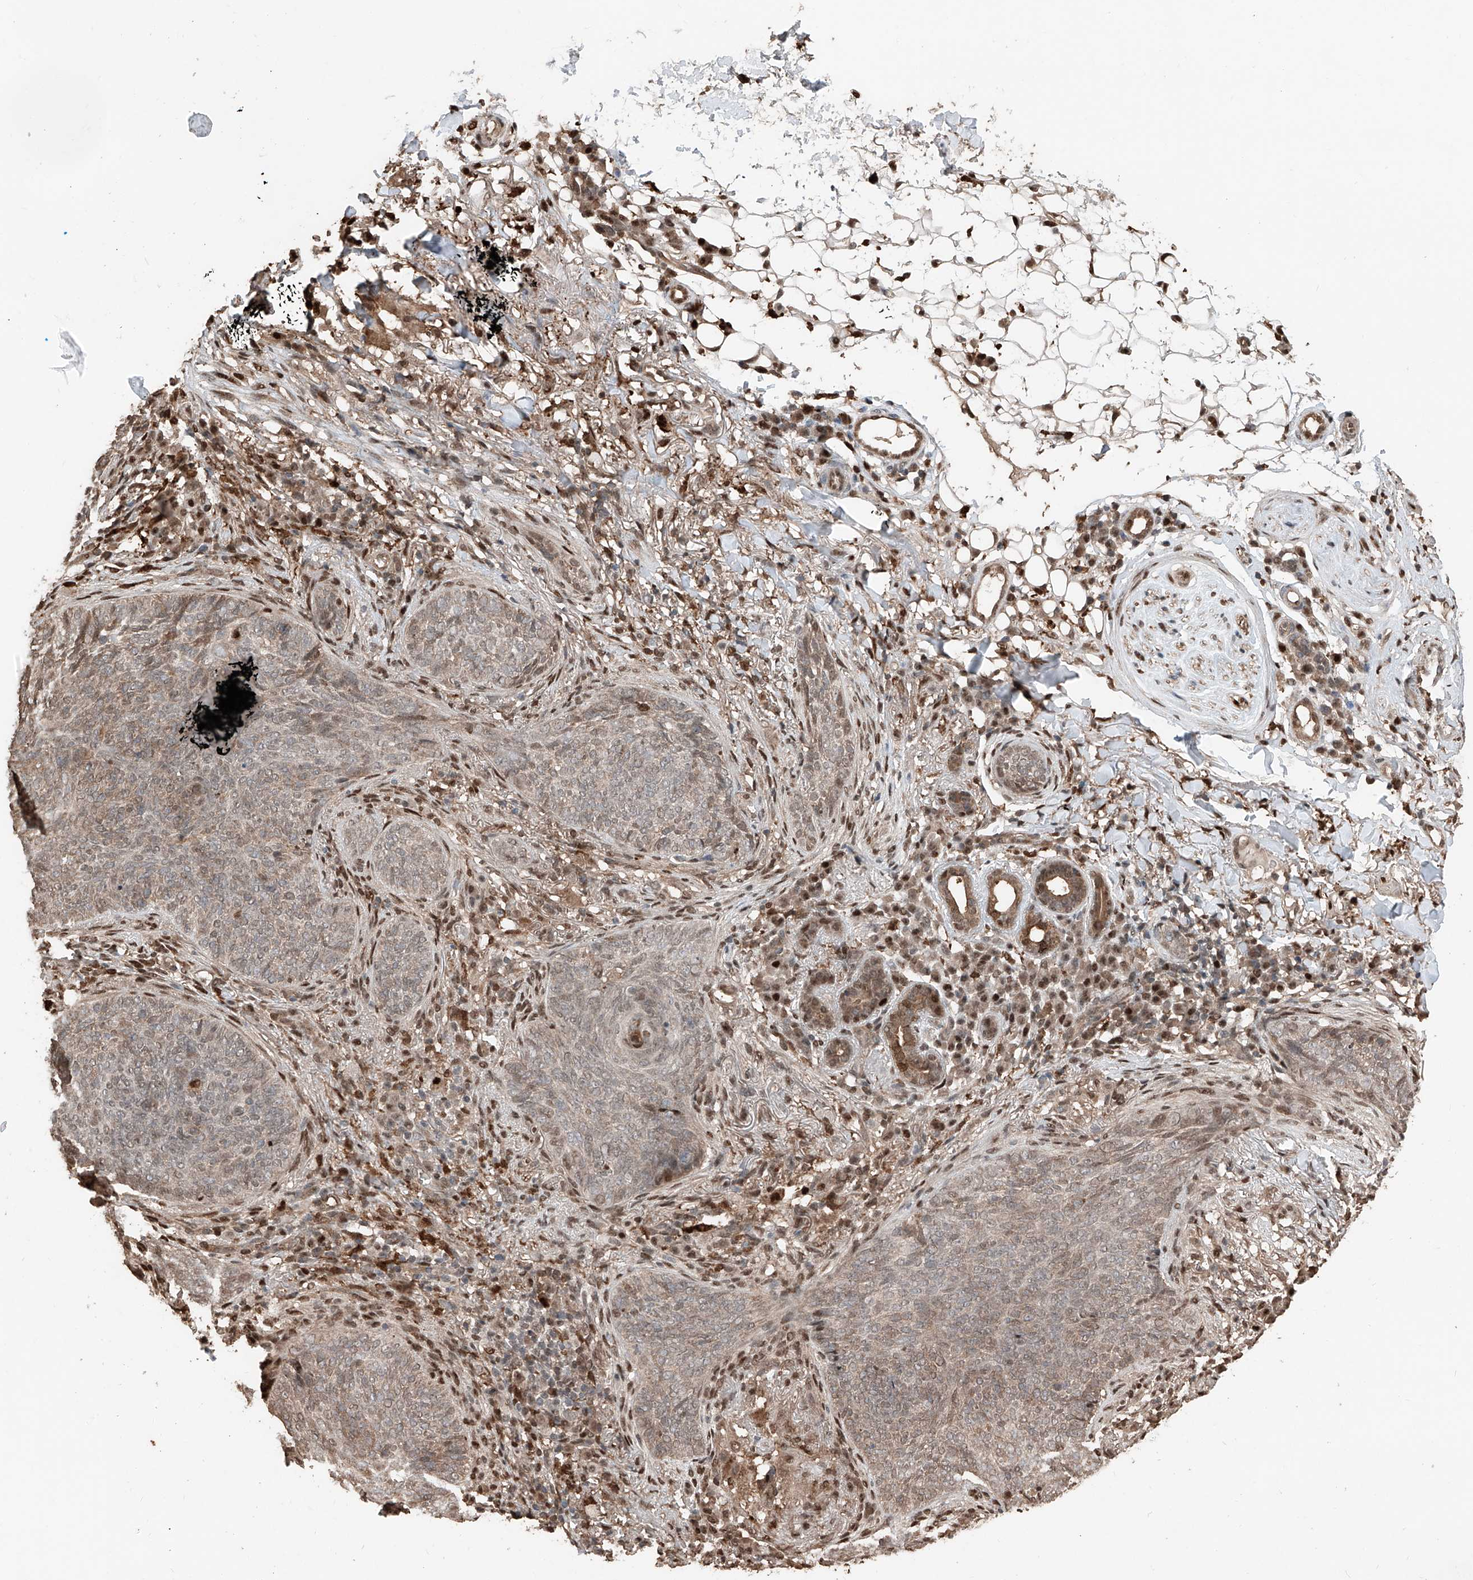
{"staining": {"intensity": "weak", "quantity": ">75%", "location": "cytoplasmic/membranous,nuclear"}, "tissue": "skin cancer", "cell_type": "Tumor cells", "image_type": "cancer", "snomed": [{"axis": "morphology", "description": "Basal cell carcinoma"}, {"axis": "topography", "description": "Skin"}], "caption": "Immunohistochemical staining of skin cancer demonstrates low levels of weak cytoplasmic/membranous and nuclear protein expression in about >75% of tumor cells.", "gene": "RMND1", "patient": {"sex": "male", "age": 85}}